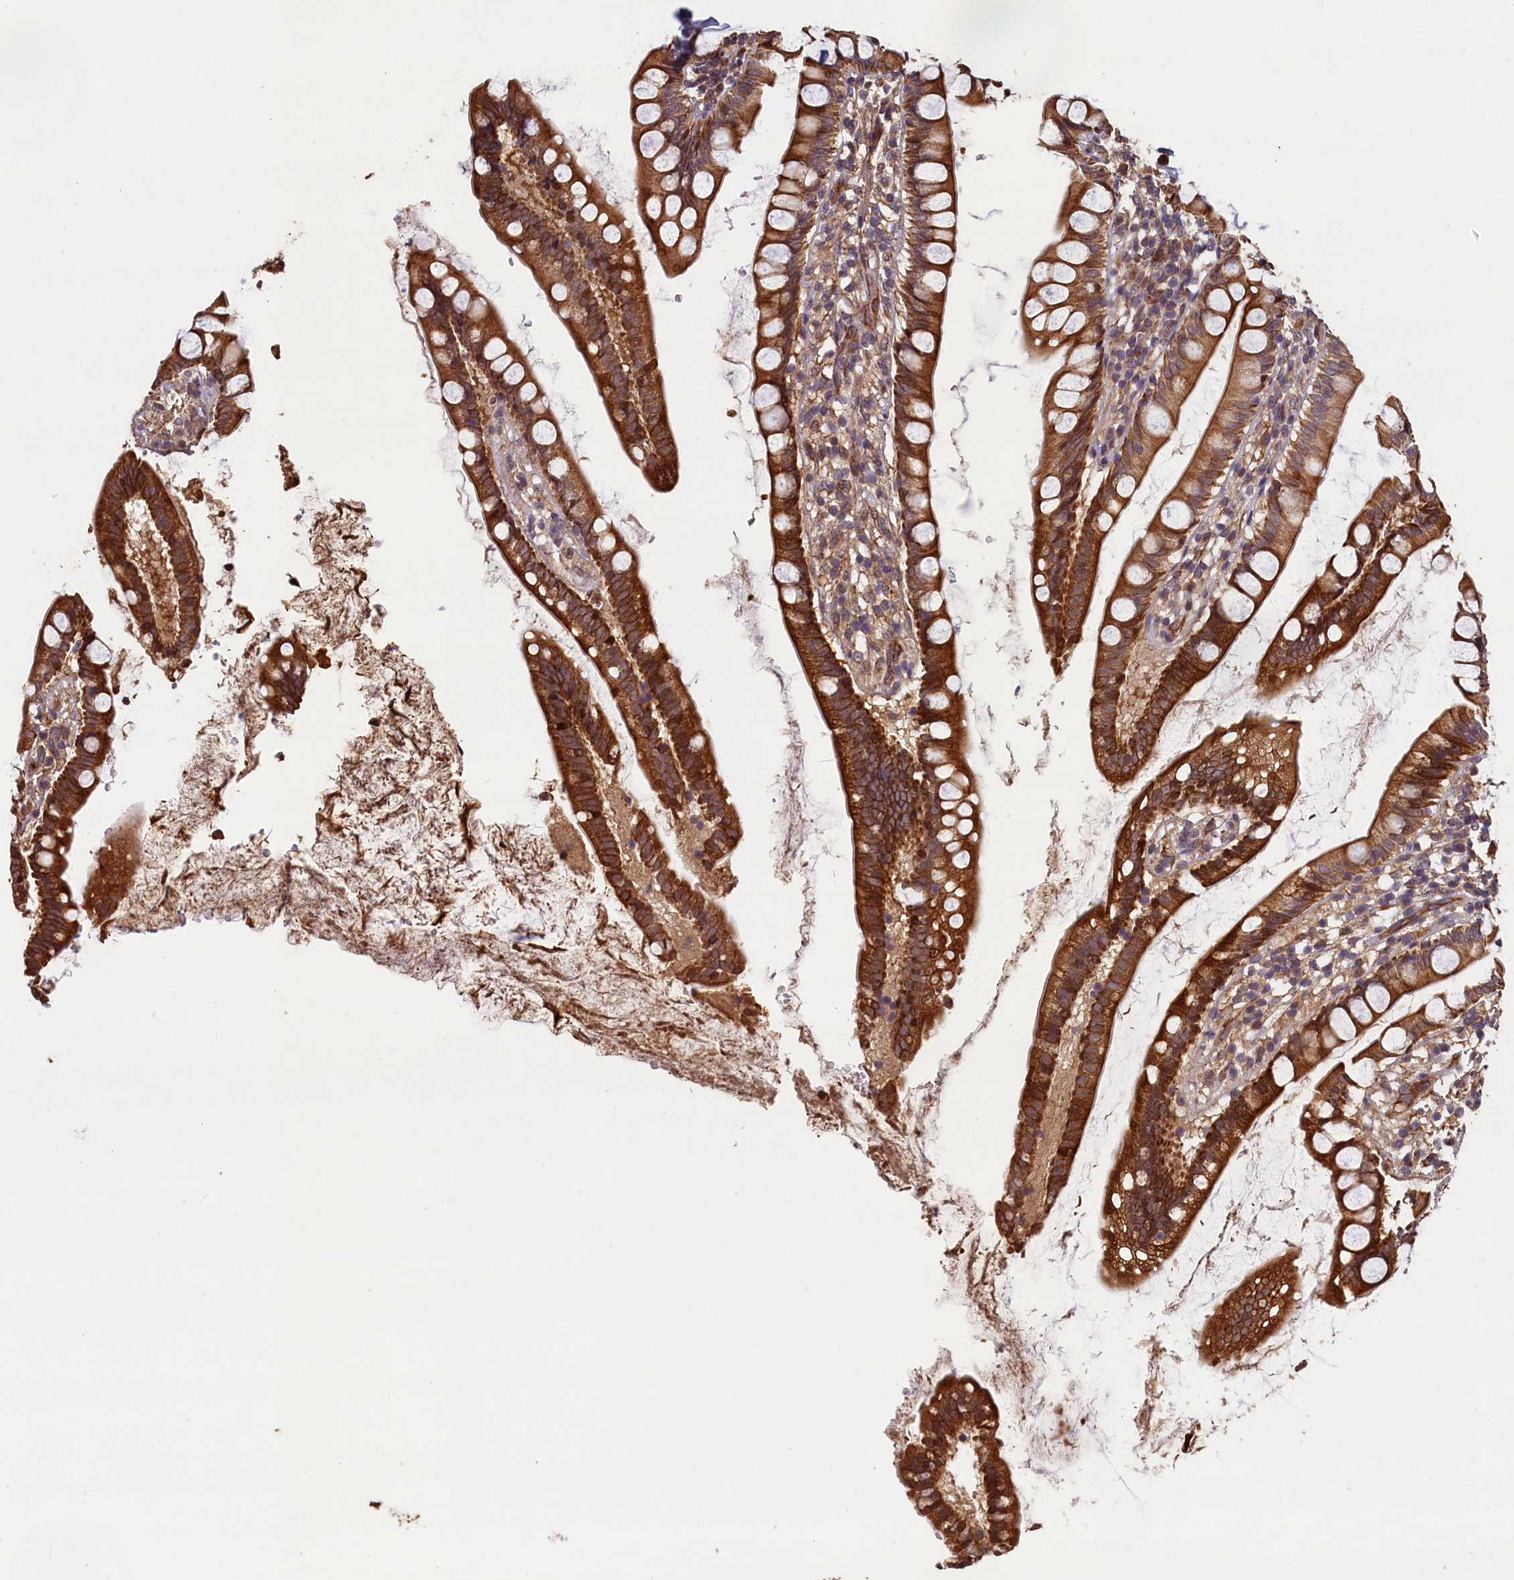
{"staining": {"intensity": "moderate", "quantity": ">75%", "location": "cytoplasmic/membranous"}, "tissue": "small intestine", "cell_type": "Glandular cells", "image_type": "normal", "snomed": [{"axis": "morphology", "description": "Normal tissue, NOS"}, {"axis": "topography", "description": "Small intestine"}], "caption": "IHC photomicrograph of normal human small intestine stained for a protein (brown), which displays medium levels of moderate cytoplasmic/membranous expression in approximately >75% of glandular cells.", "gene": "ACSBG1", "patient": {"sex": "female", "age": 84}}